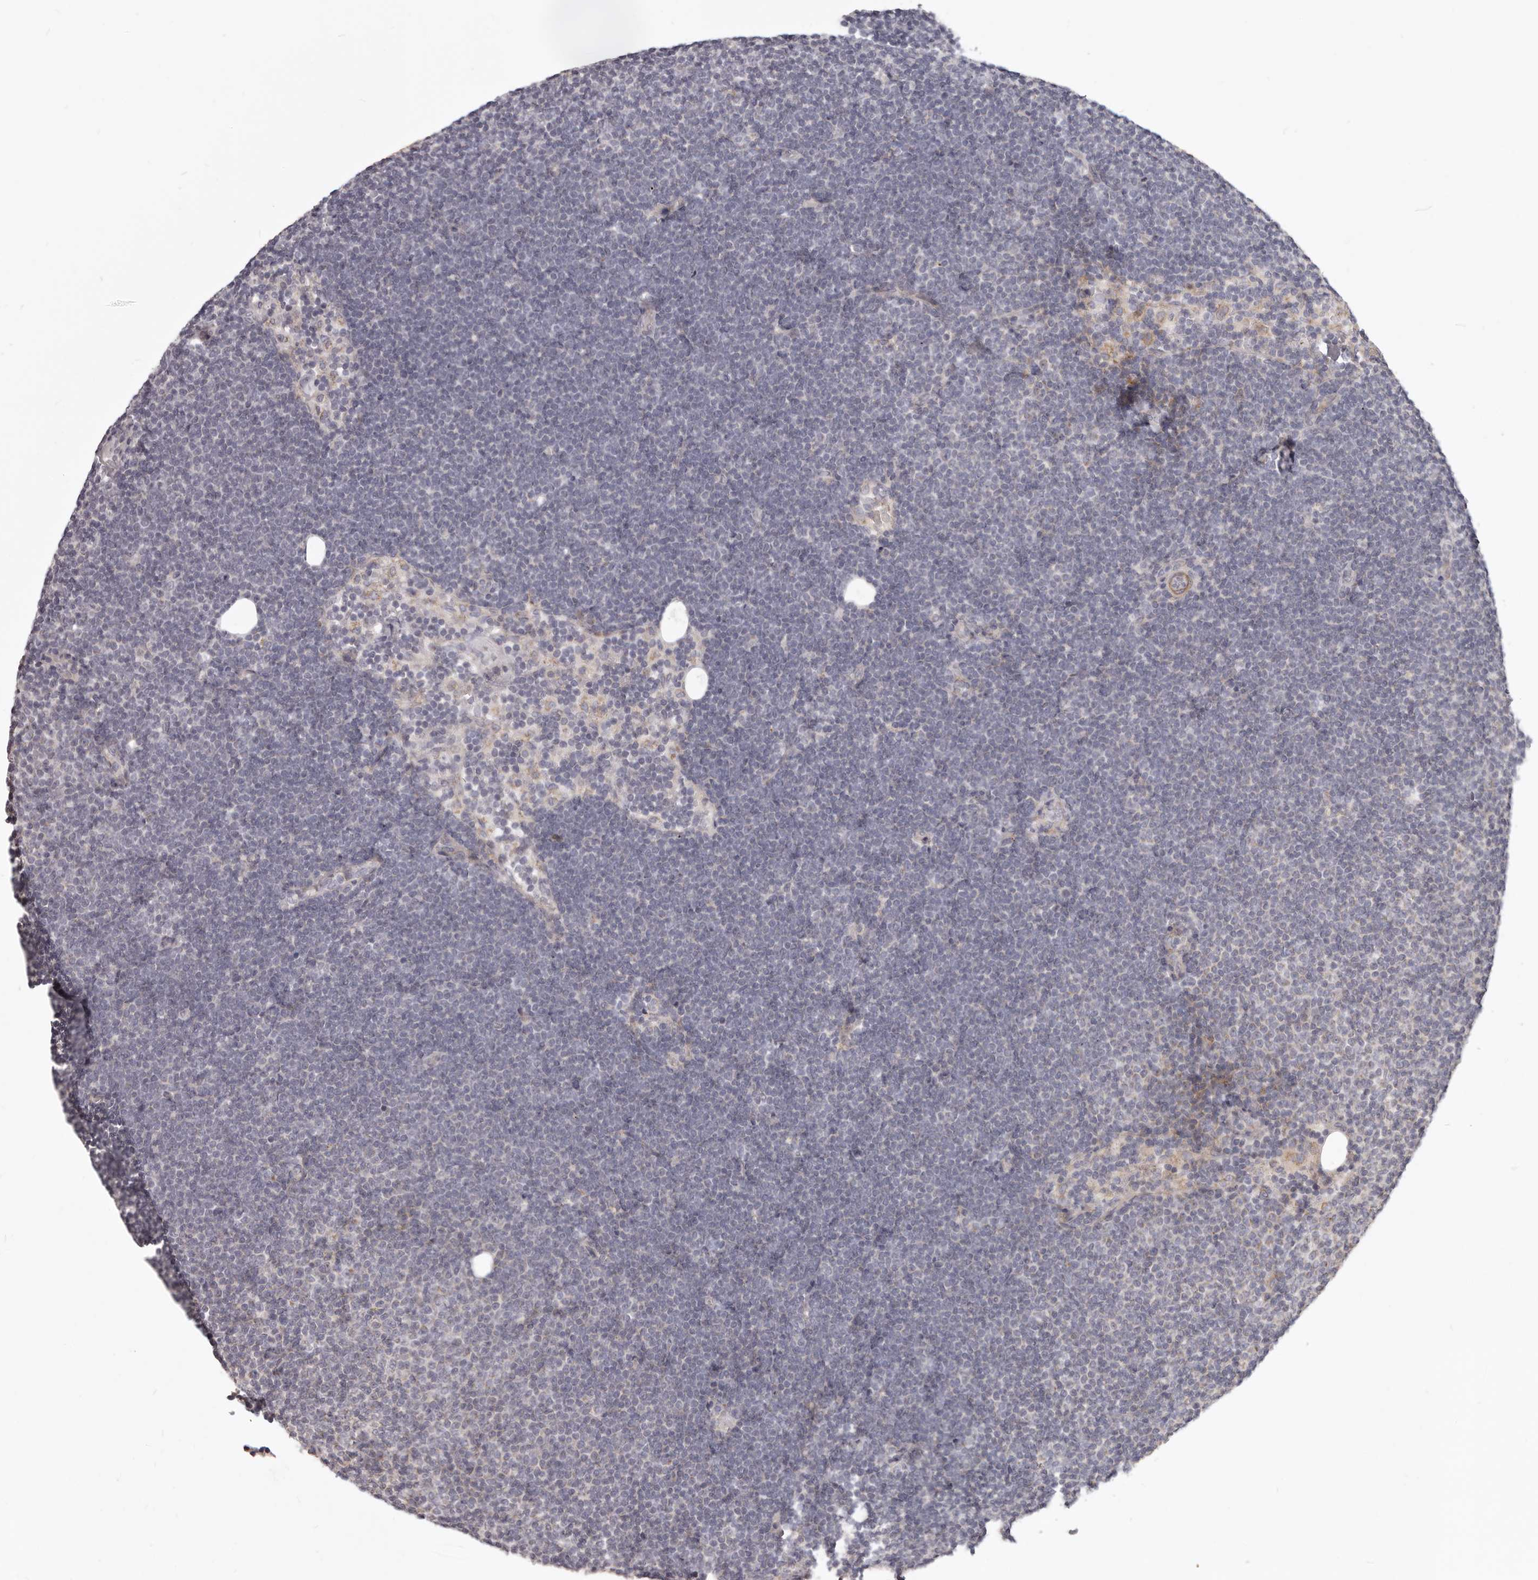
{"staining": {"intensity": "negative", "quantity": "none", "location": "none"}, "tissue": "lymphoma", "cell_type": "Tumor cells", "image_type": "cancer", "snomed": [{"axis": "morphology", "description": "Malignant lymphoma, non-Hodgkin's type, Low grade"}, {"axis": "topography", "description": "Lymph node"}], "caption": "Tumor cells are negative for brown protein staining in lymphoma.", "gene": "MRPS10", "patient": {"sex": "female", "age": 53}}